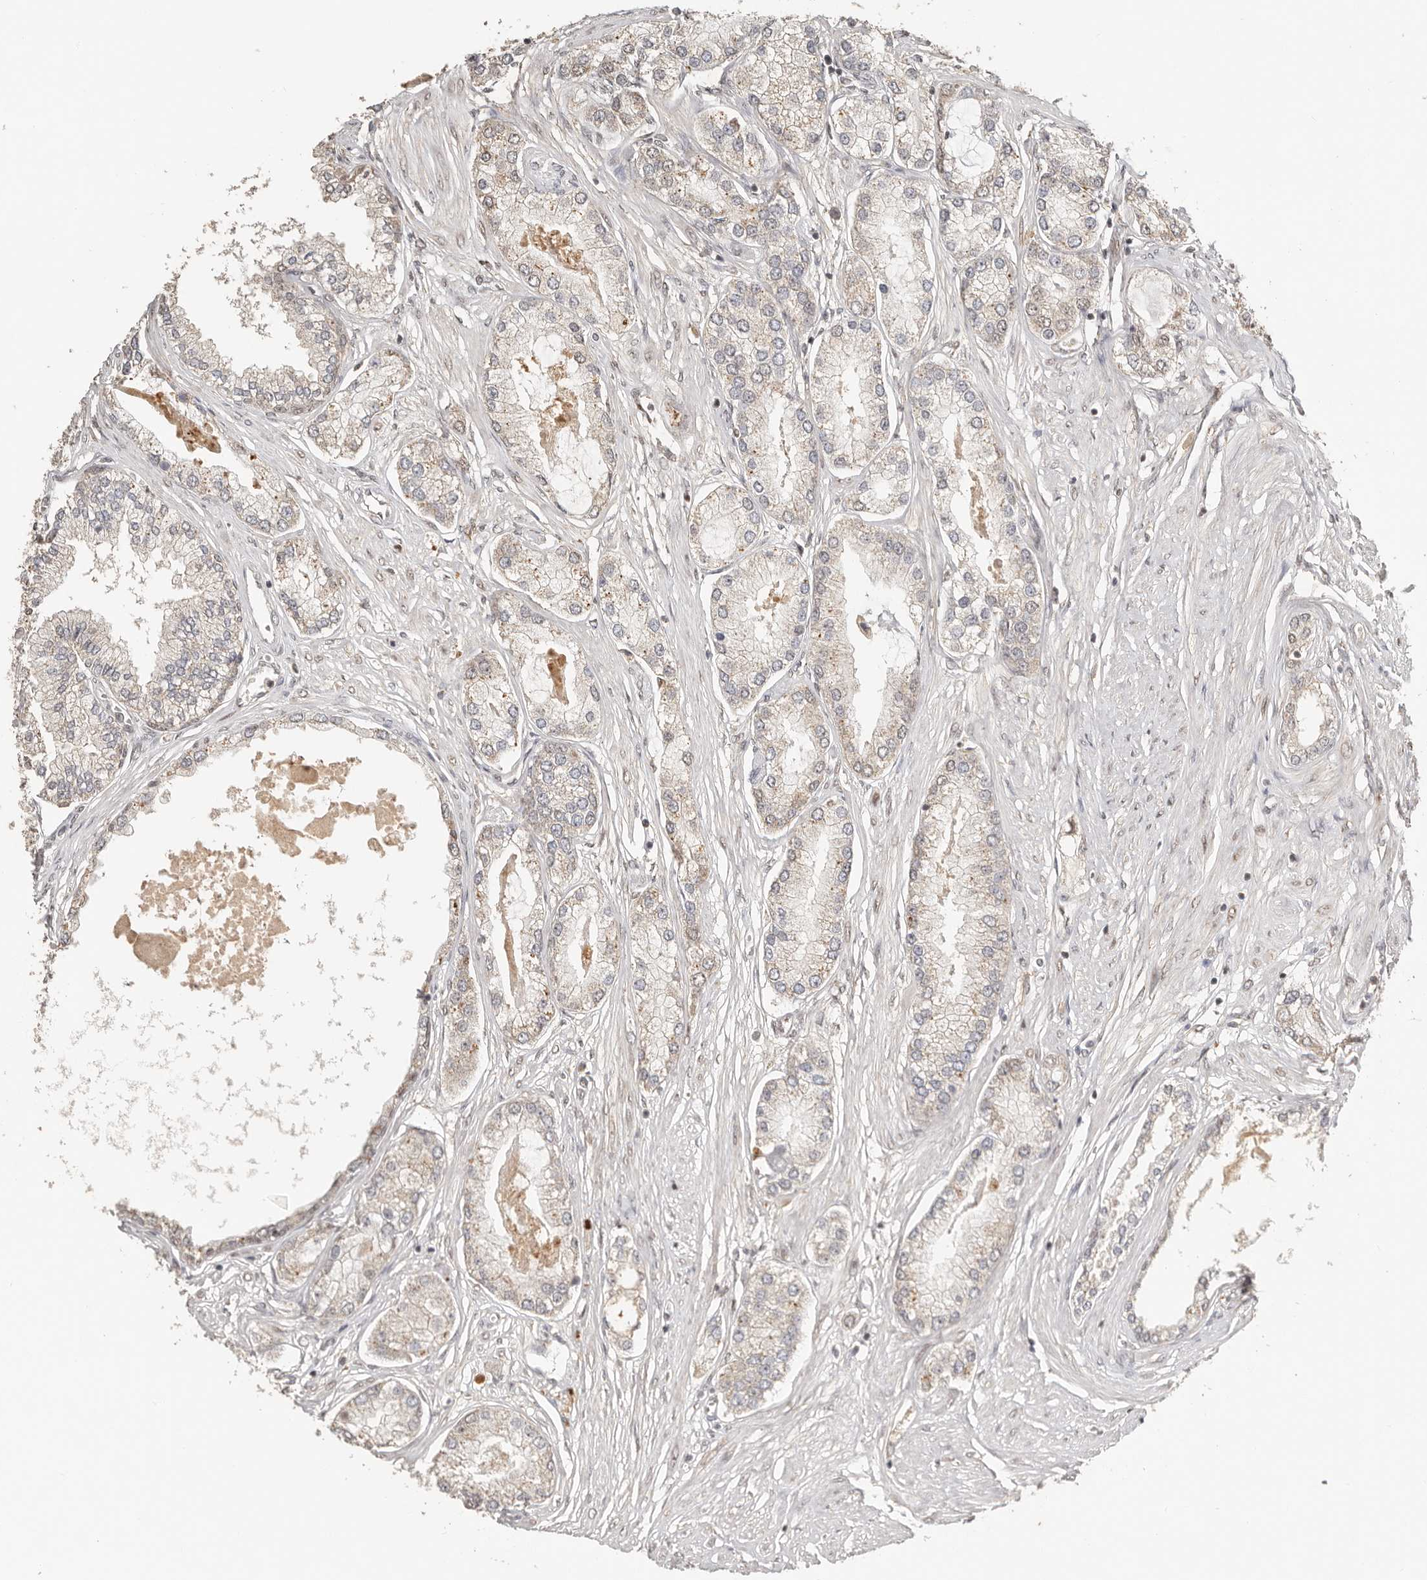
{"staining": {"intensity": "weak", "quantity": "<25%", "location": "cytoplasmic/membranous"}, "tissue": "prostate cancer", "cell_type": "Tumor cells", "image_type": "cancer", "snomed": [{"axis": "morphology", "description": "Adenocarcinoma, Low grade"}, {"axis": "topography", "description": "Prostate"}], "caption": "The photomicrograph displays no significant positivity in tumor cells of prostate adenocarcinoma (low-grade).", "gene": "SEC14L1", "patient": {"sex": "male", "age": 62}}